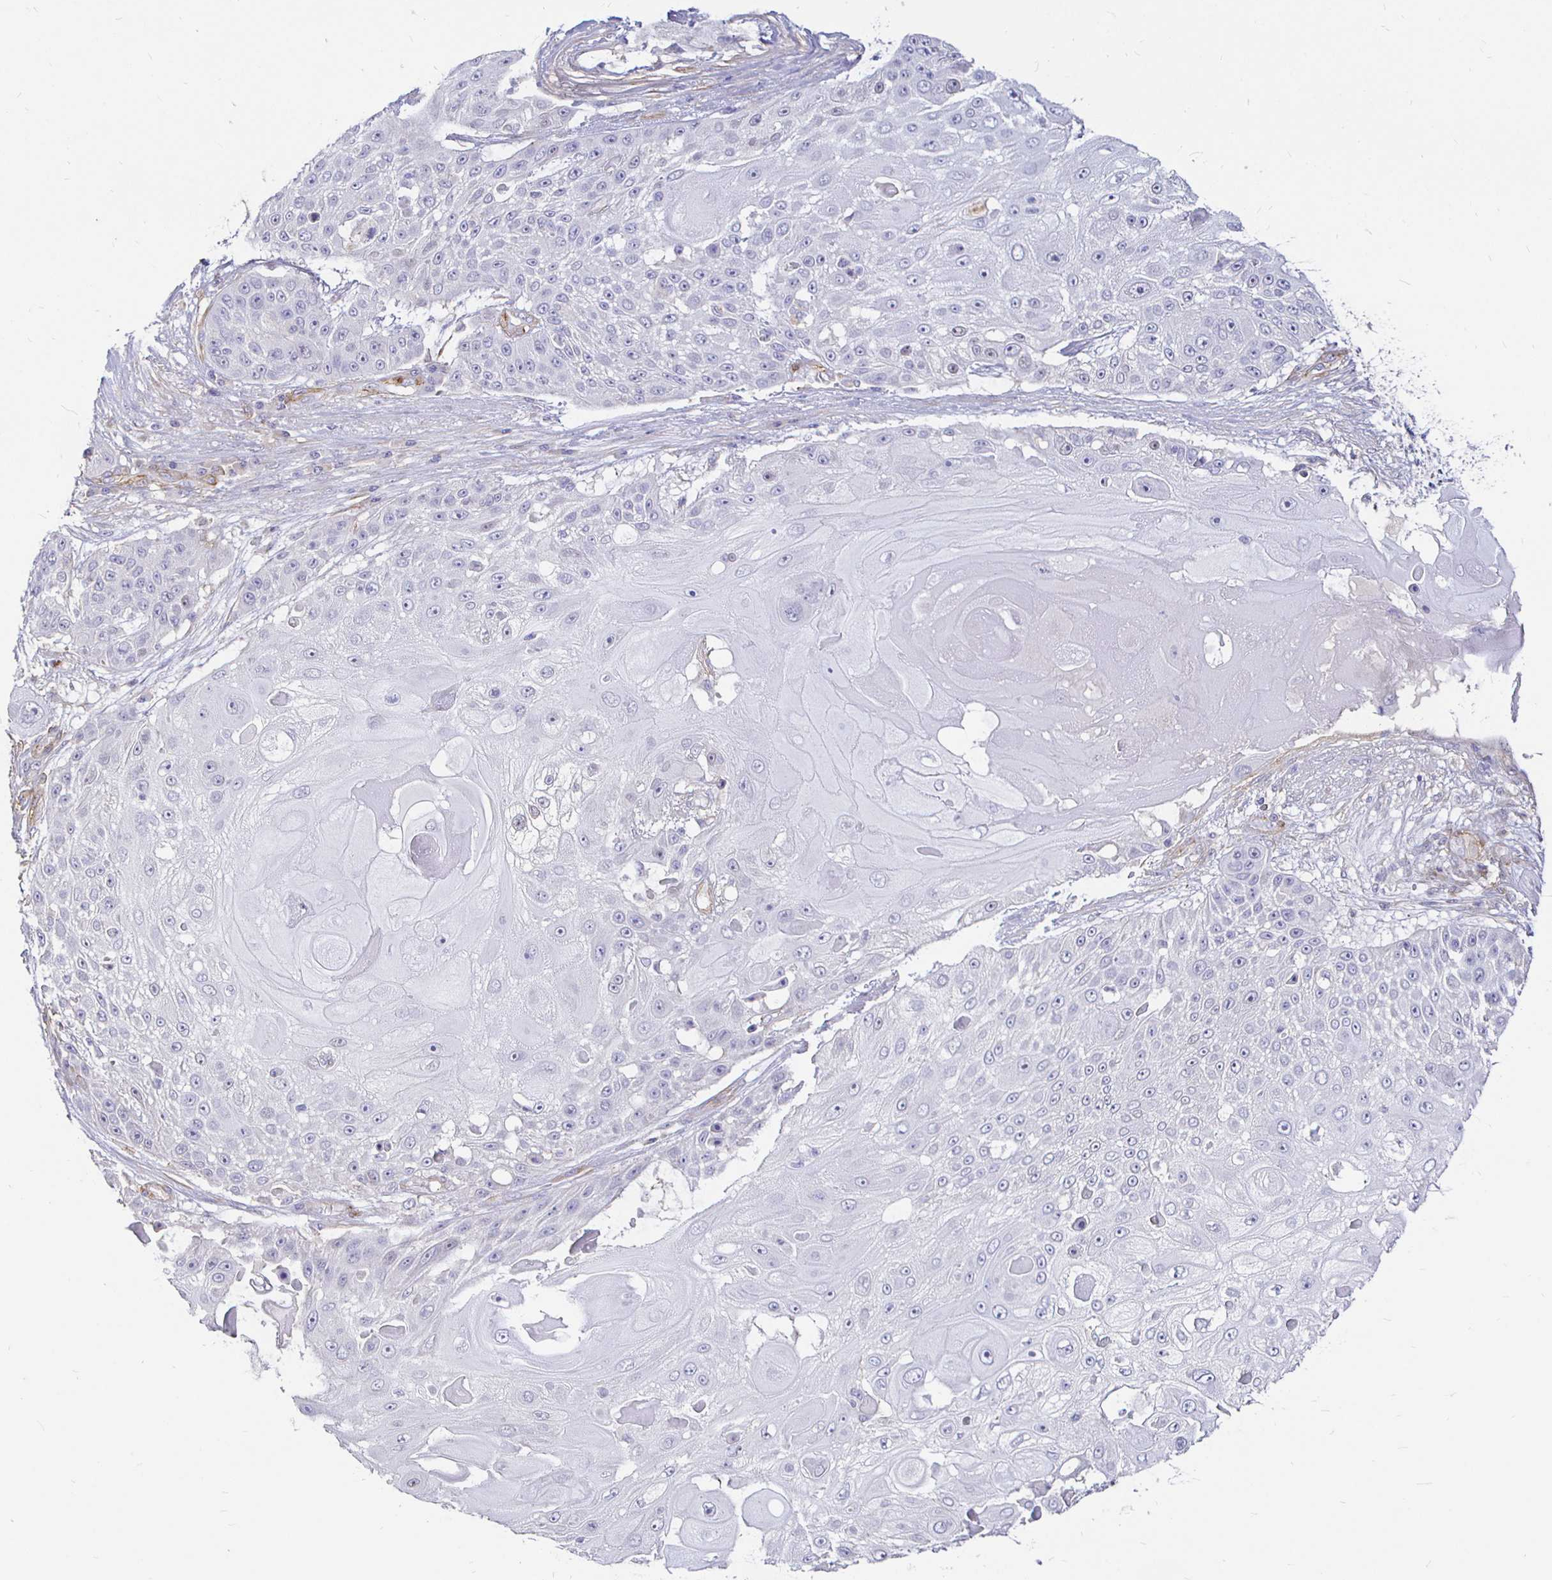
{"staining": {"intensity": "negative", "quantity": "none", "location": "none"}, "tissue": "skin cancer", "cell_type": "Tumor cells", "image_type": "cancer", "snomed": [{"axis": "morphology", "description": "Squamous cell carcinoma, NOS"}, {"axis": "topography", "description": "Skin"}], "caption": "Histopathology image shows no significant protein positivity in tumor cells of squamous cell carcinoma (skin).", "gene": "PALM2AKAP2", "patient": {"sex": "female", "age": 86}}